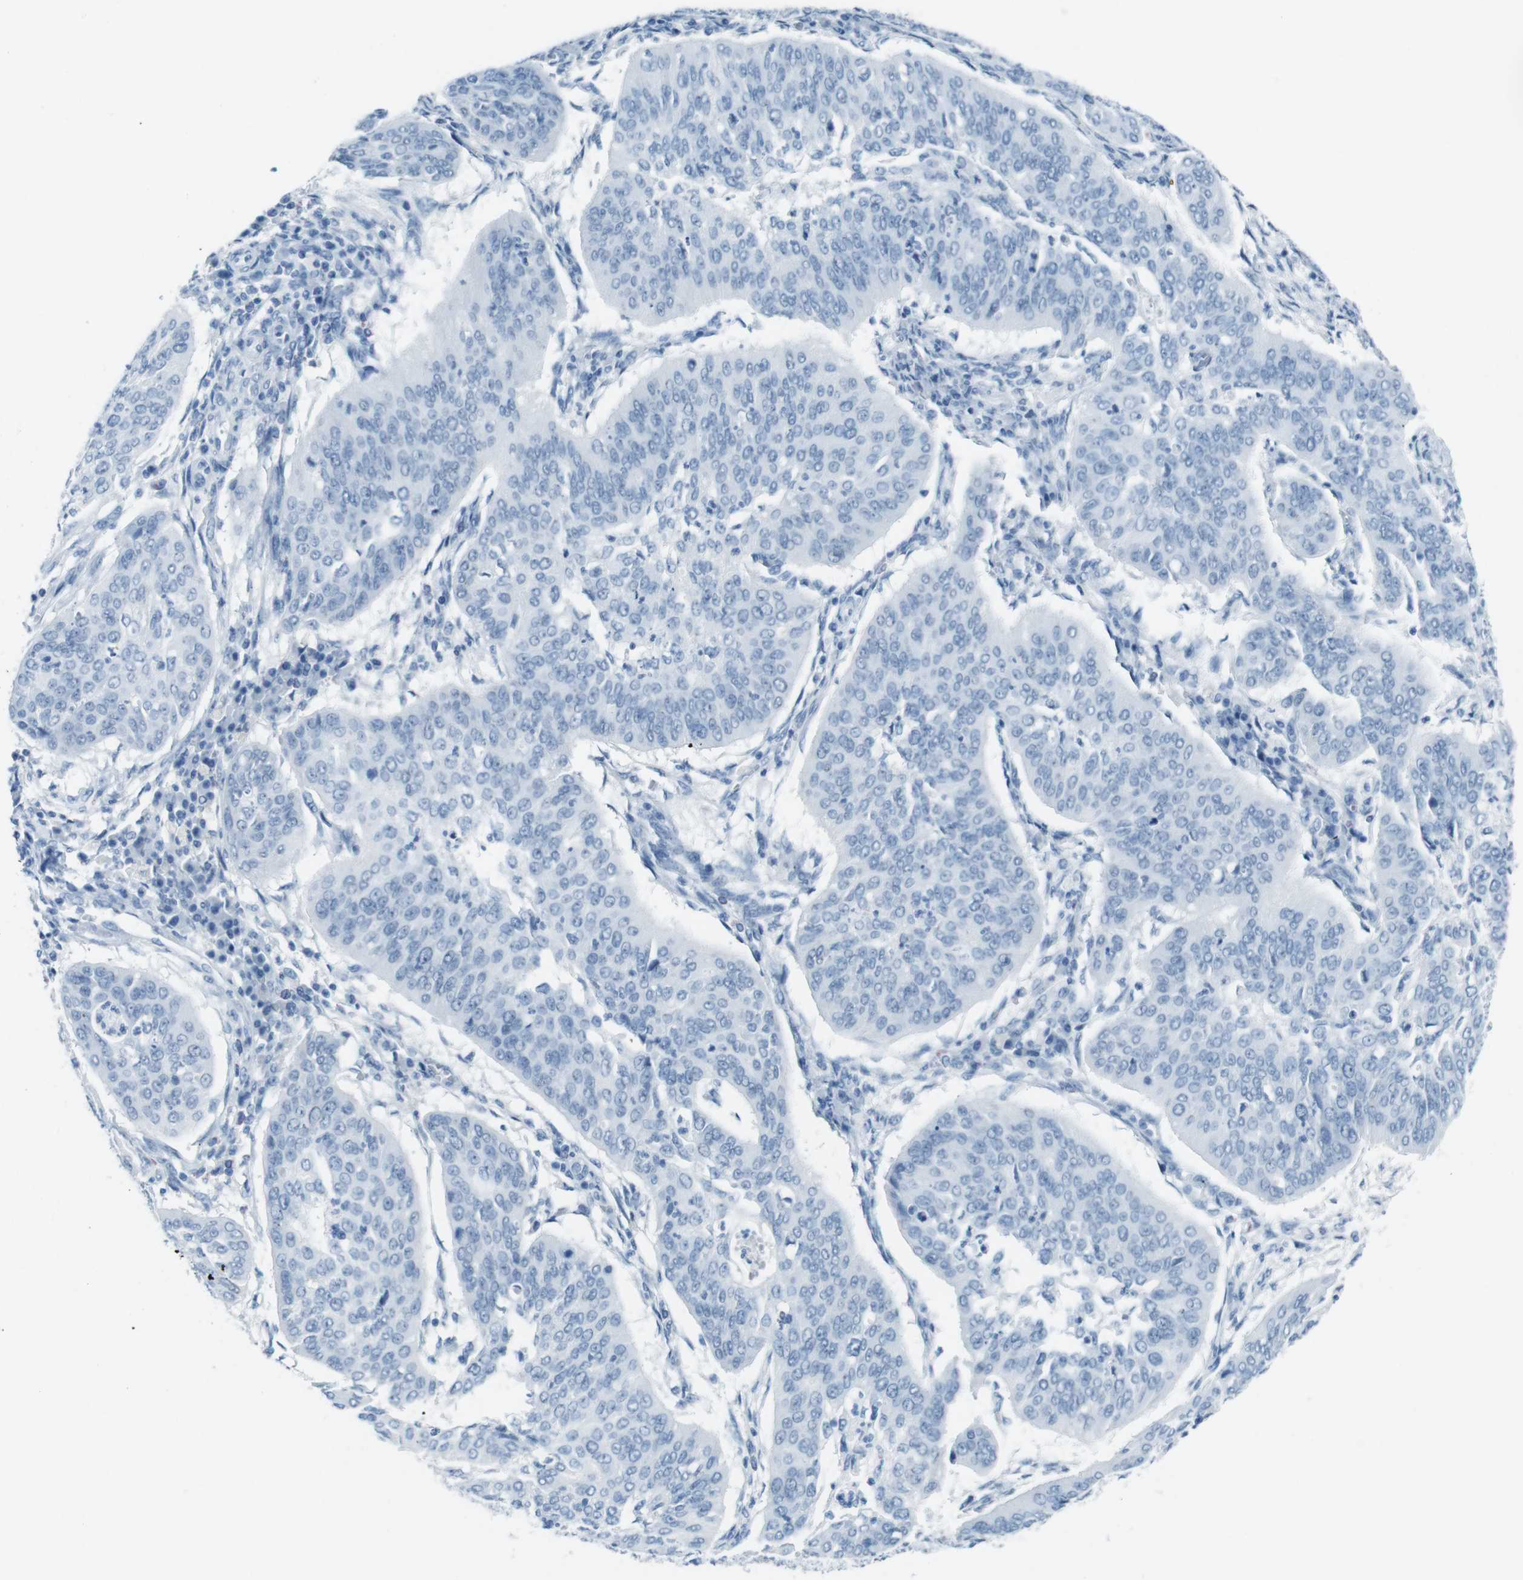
{"staining": {"intensity": "negative", "quantity": "none", "location": "none"}, "tissue": "cervical cancer", "cell_type": "Tumor cells", "image_type": "cancer", "snomed": [{"axis": "morphology", "description": "Normal tissue, NOS"}, {"axis": "morphology", "description": "Squamous cell carcinoma, NOS"}, {"axis": "topography", "description": "Cervix"}], "caption": "The immunohistochemistry micrograph has no significant staining in tumor cells of cervical cancer tissue.", "gene": "TMEM207", "patient": {"sex": "female", "age": 39}}